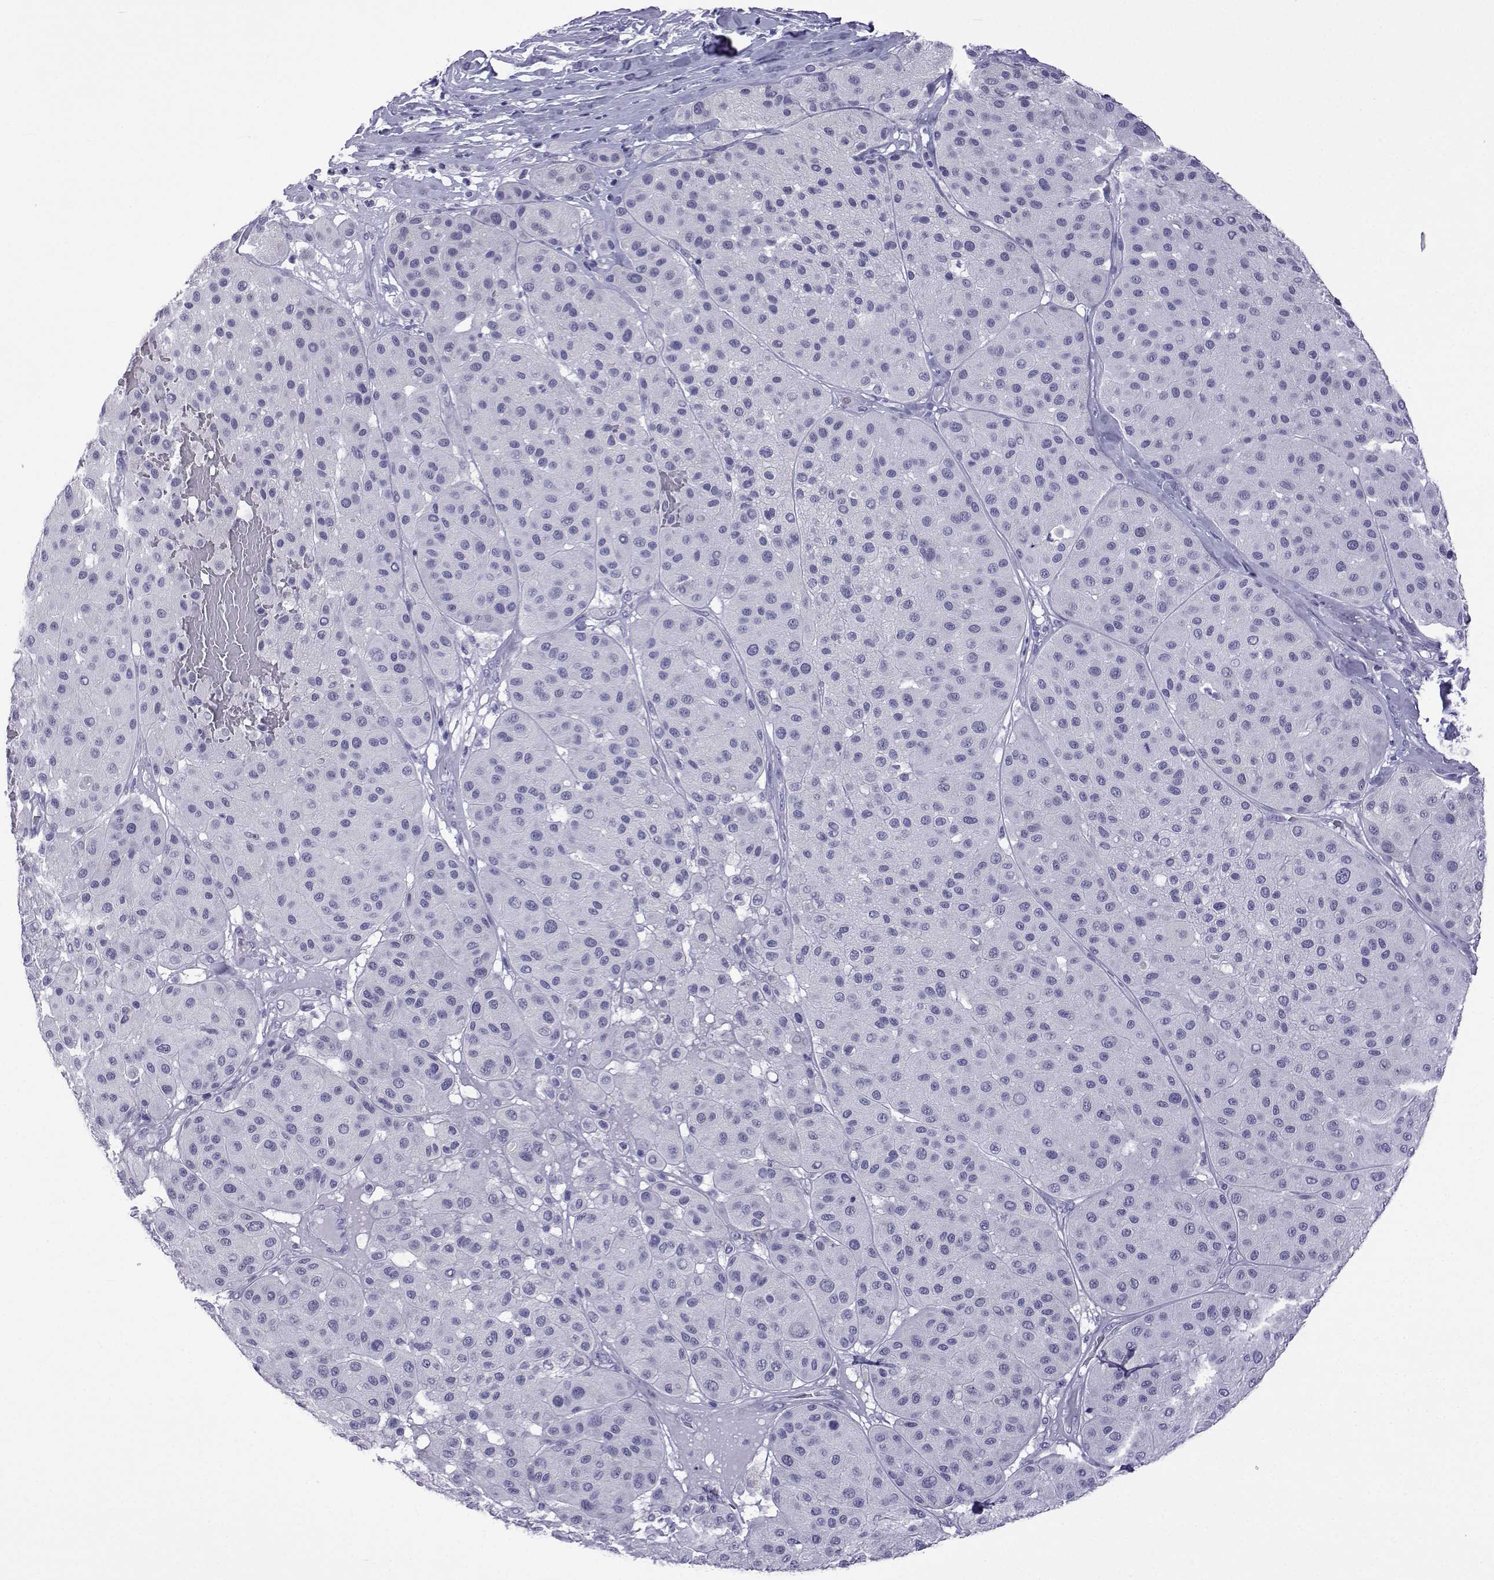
{"staining": {"intensity": "negative", "quantity": "none", "location": "none"}, "tissue": "melanoma", "cell_type": "Tumor cells", "image_type": "cancer", "snomed": [{"axis": "morphology", "description": "Malignant melanoma, Metastatic site"}, {"axis": "topography", "description": "Smooth muscle"}], "caption": "Immunohistochemical staining of human melanoma reveals no significant expression in tumor cells.", "gene": "ACTL7A", "patient": {"sex": "male", "age": 41}}